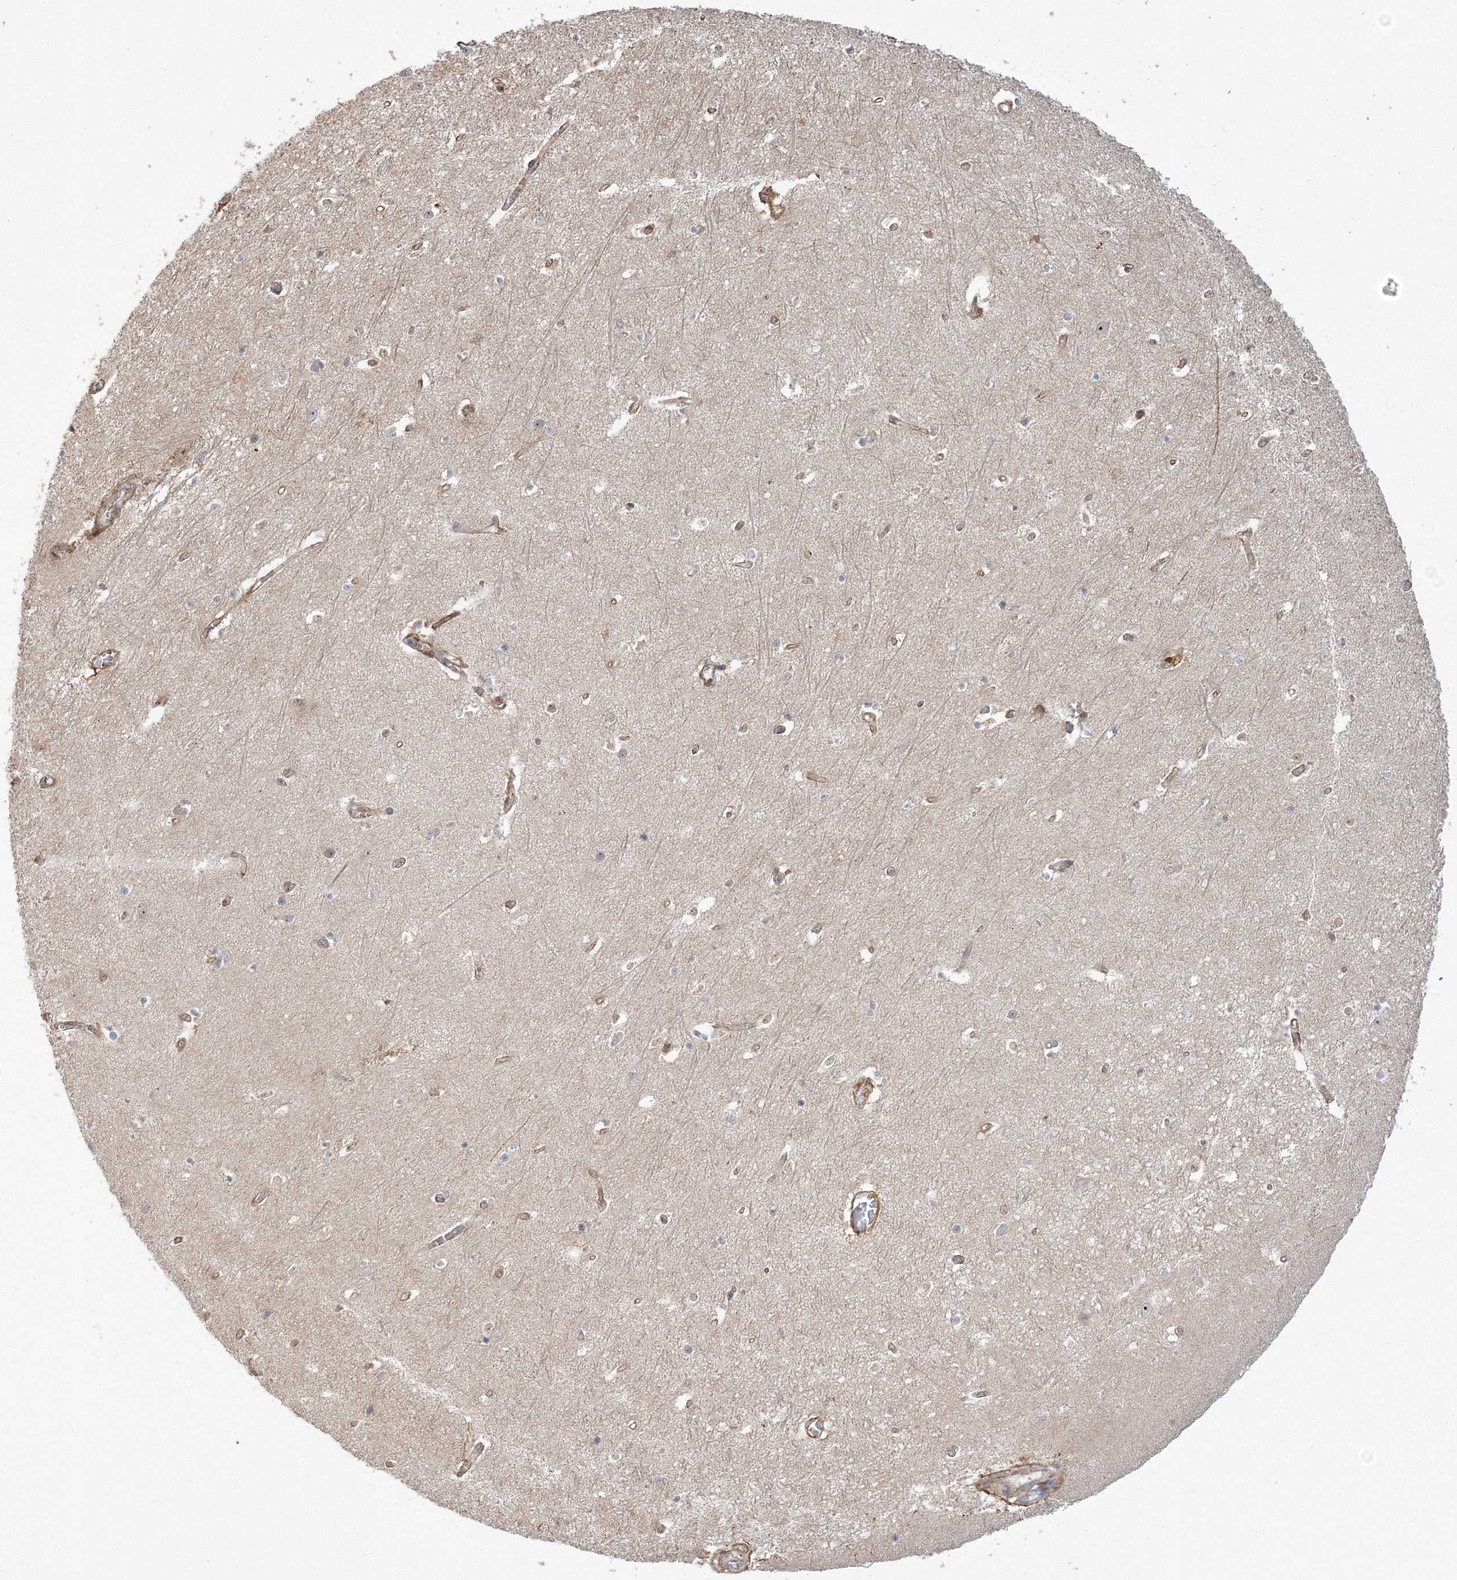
{"staining": {"intensity": "negative", "quantity": "none", "location": "none"}, "tissue": "hippocampus", "cell_type": "Glial cells", "image_type": "normal", "snomed": [{"axis": "morphology", "description": "Normal tissue, NOS"}, {"axis": "topography", "description": "Hippocampus"}], "caption": "This micrograph is of benign hippocampus stained with immunohistochemistry (IHC) to label a protein in brown with the nuclei are counter-stained blue. There is no positivity in glial cells. (DAB (3,3'-diaminobenzidine) immunohistochemistry, high magnification).", "gene": "NPM3", "patient": {"sex": "female", "age": 64}}